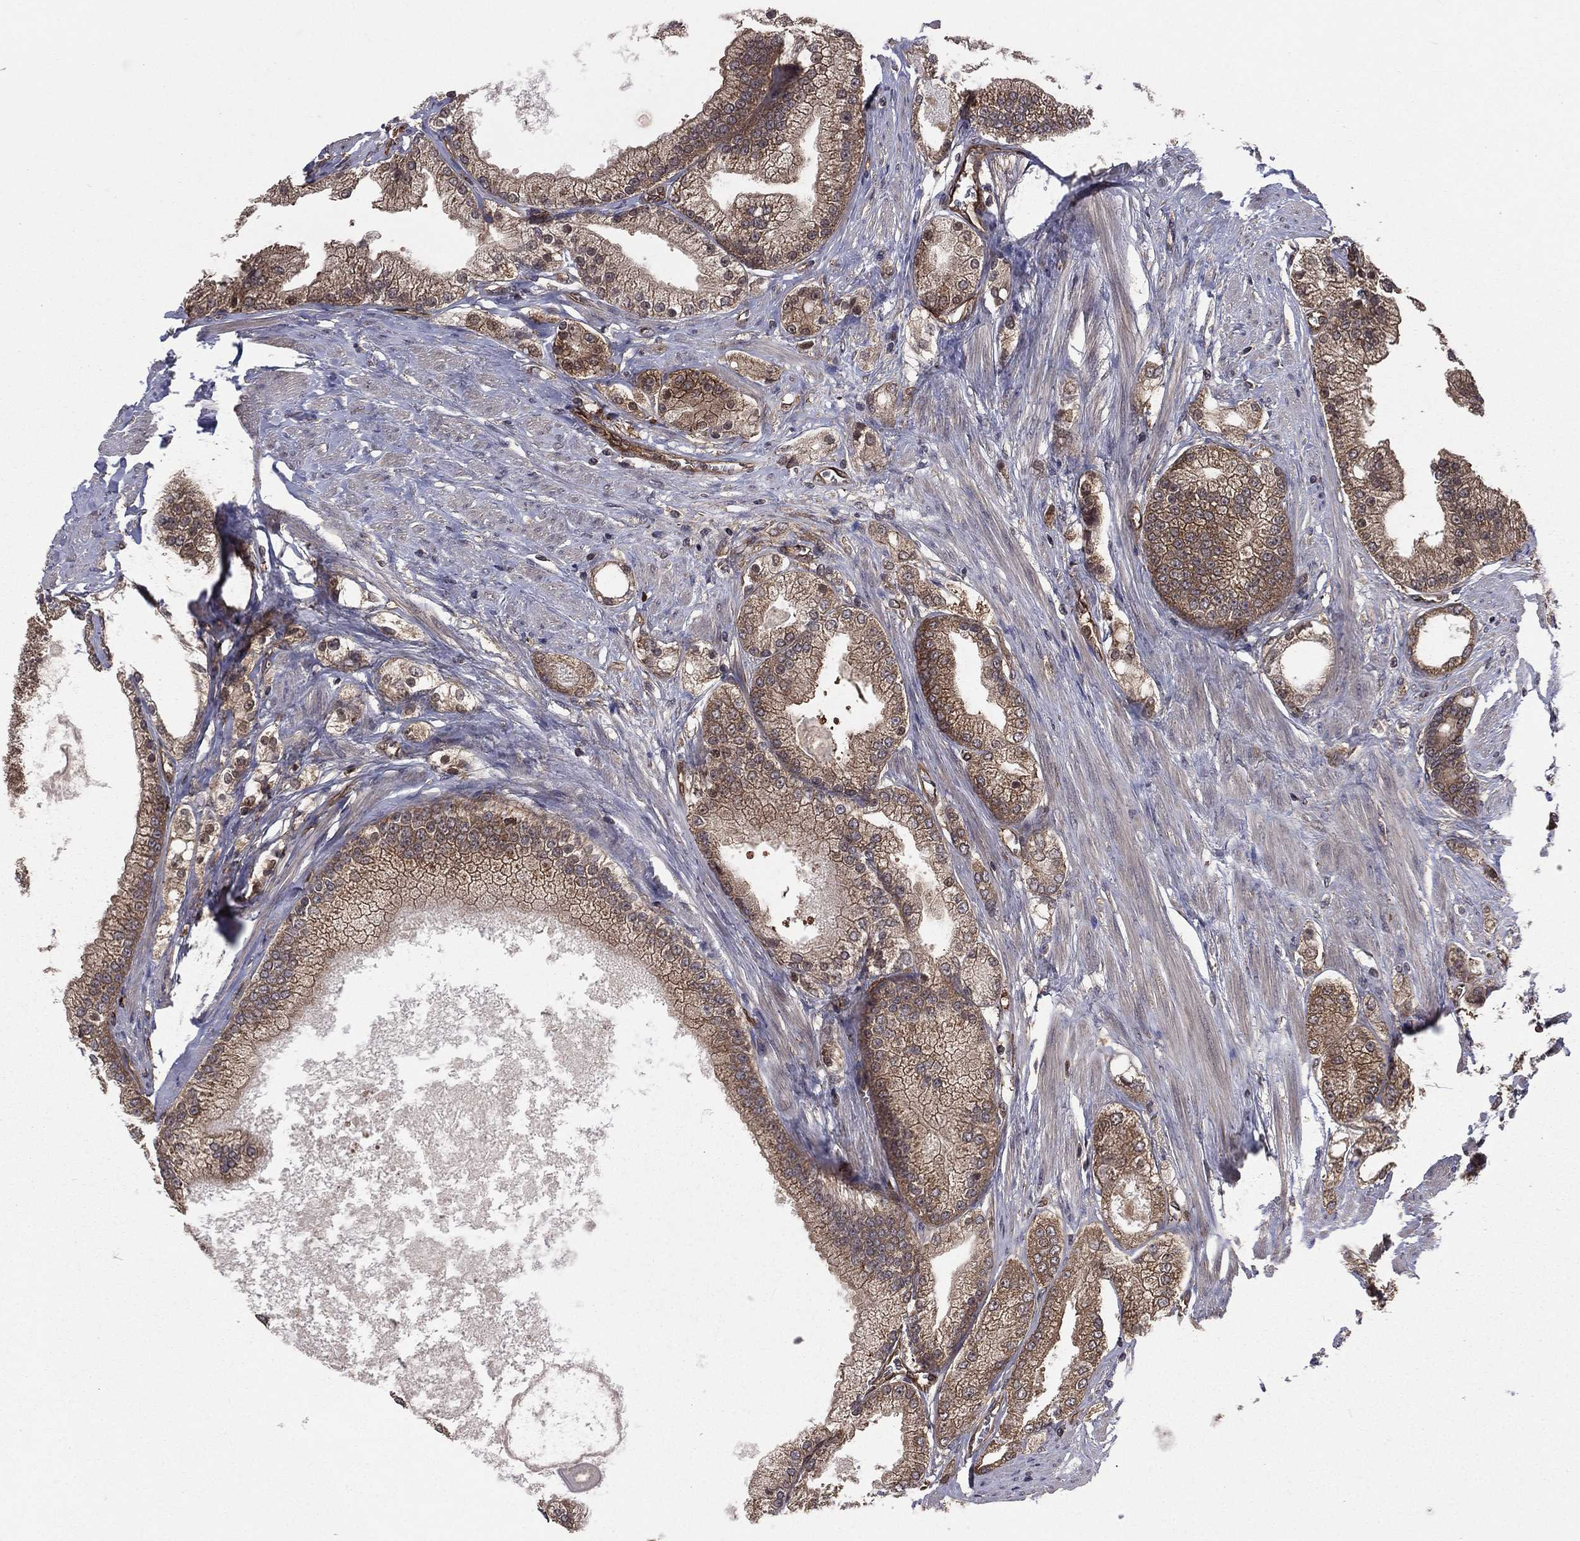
{"staining": {"intensity": "moderate", "quantity": ">75%", "location": "cytoplasmic/membranous"}, "tissue": "prostate cancer", "cell_type": "Tumor cells", "image_type": "cancer", "snomed": [{"axis": "morphology", "description": "Adenocarcinoma, NOS"}, {"axis": "topography", "description": "Prostate and seminal vesicle, NOS"}, {"axis": "topography", "description": "Prostate"}], "caption": "This photomicrograph shows prostate cancer (adenocarcinoma) stained with IHC to label a protein in brown. The cytoplasmic/membranous of tumor cells show moderate positivity for the protein. Nuclei are counter-stained blue.", "gene": "CERT1", "patient": {"sex": "male", "age": 67}}